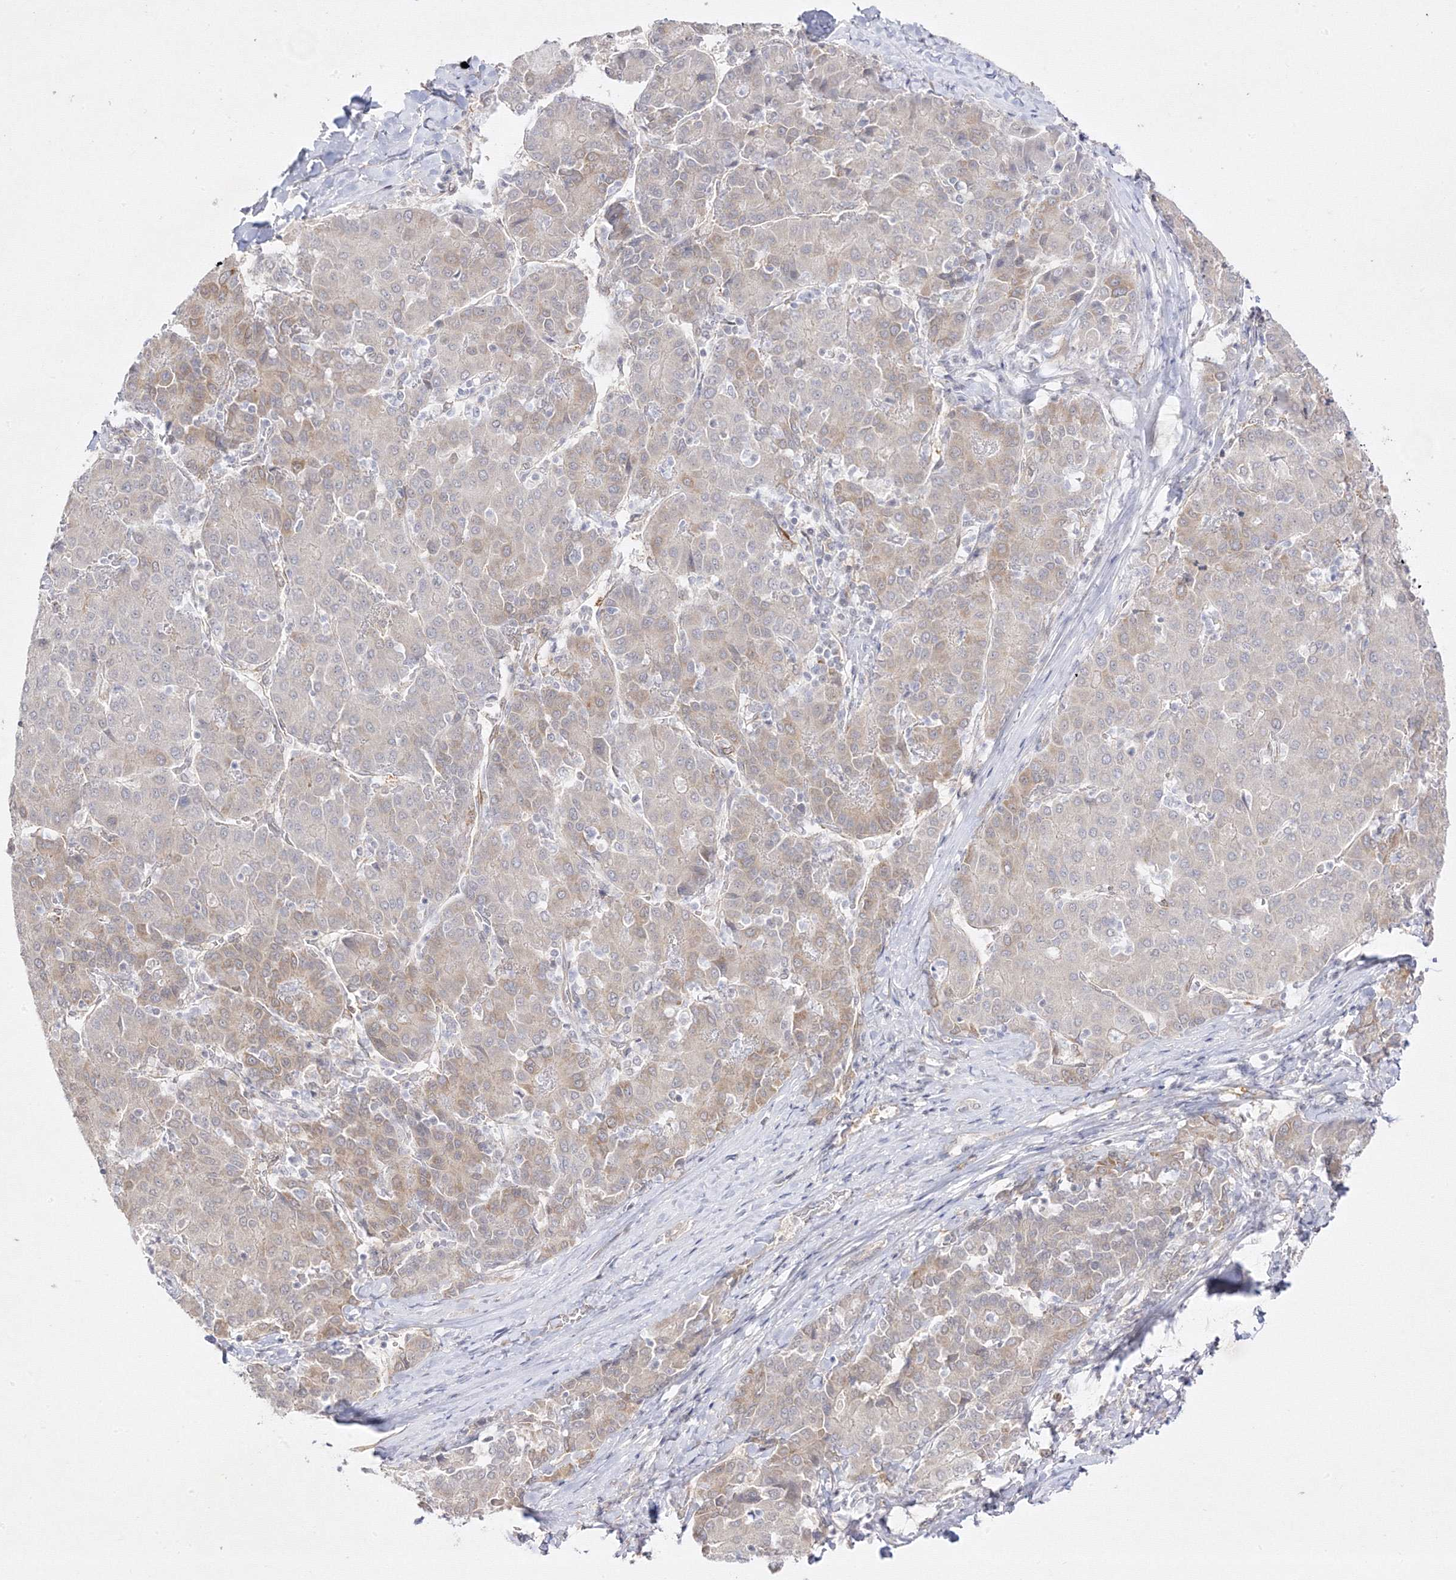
{"staining": {"intensity": "weak", "quantity": "<25%", "location": "cytoplasmic/membranous"}, "tissue": "liver cancer", "cell_type": "Tumor cells", "image_type": "cancer", "snomed": [{"axis": "morphology", "description": "Carcinoma, Hepatocellular, NOS"}, {"axis": "topography", "description": "Liver"}], "caption": "This is an immunohistochemistry (IHC) photomicrograph of human liver hepatocellular carcinoma. There is no positivity in tumor cells.", "gene": "C2CD2", "patient": {"sex": "male", "age": 65}}